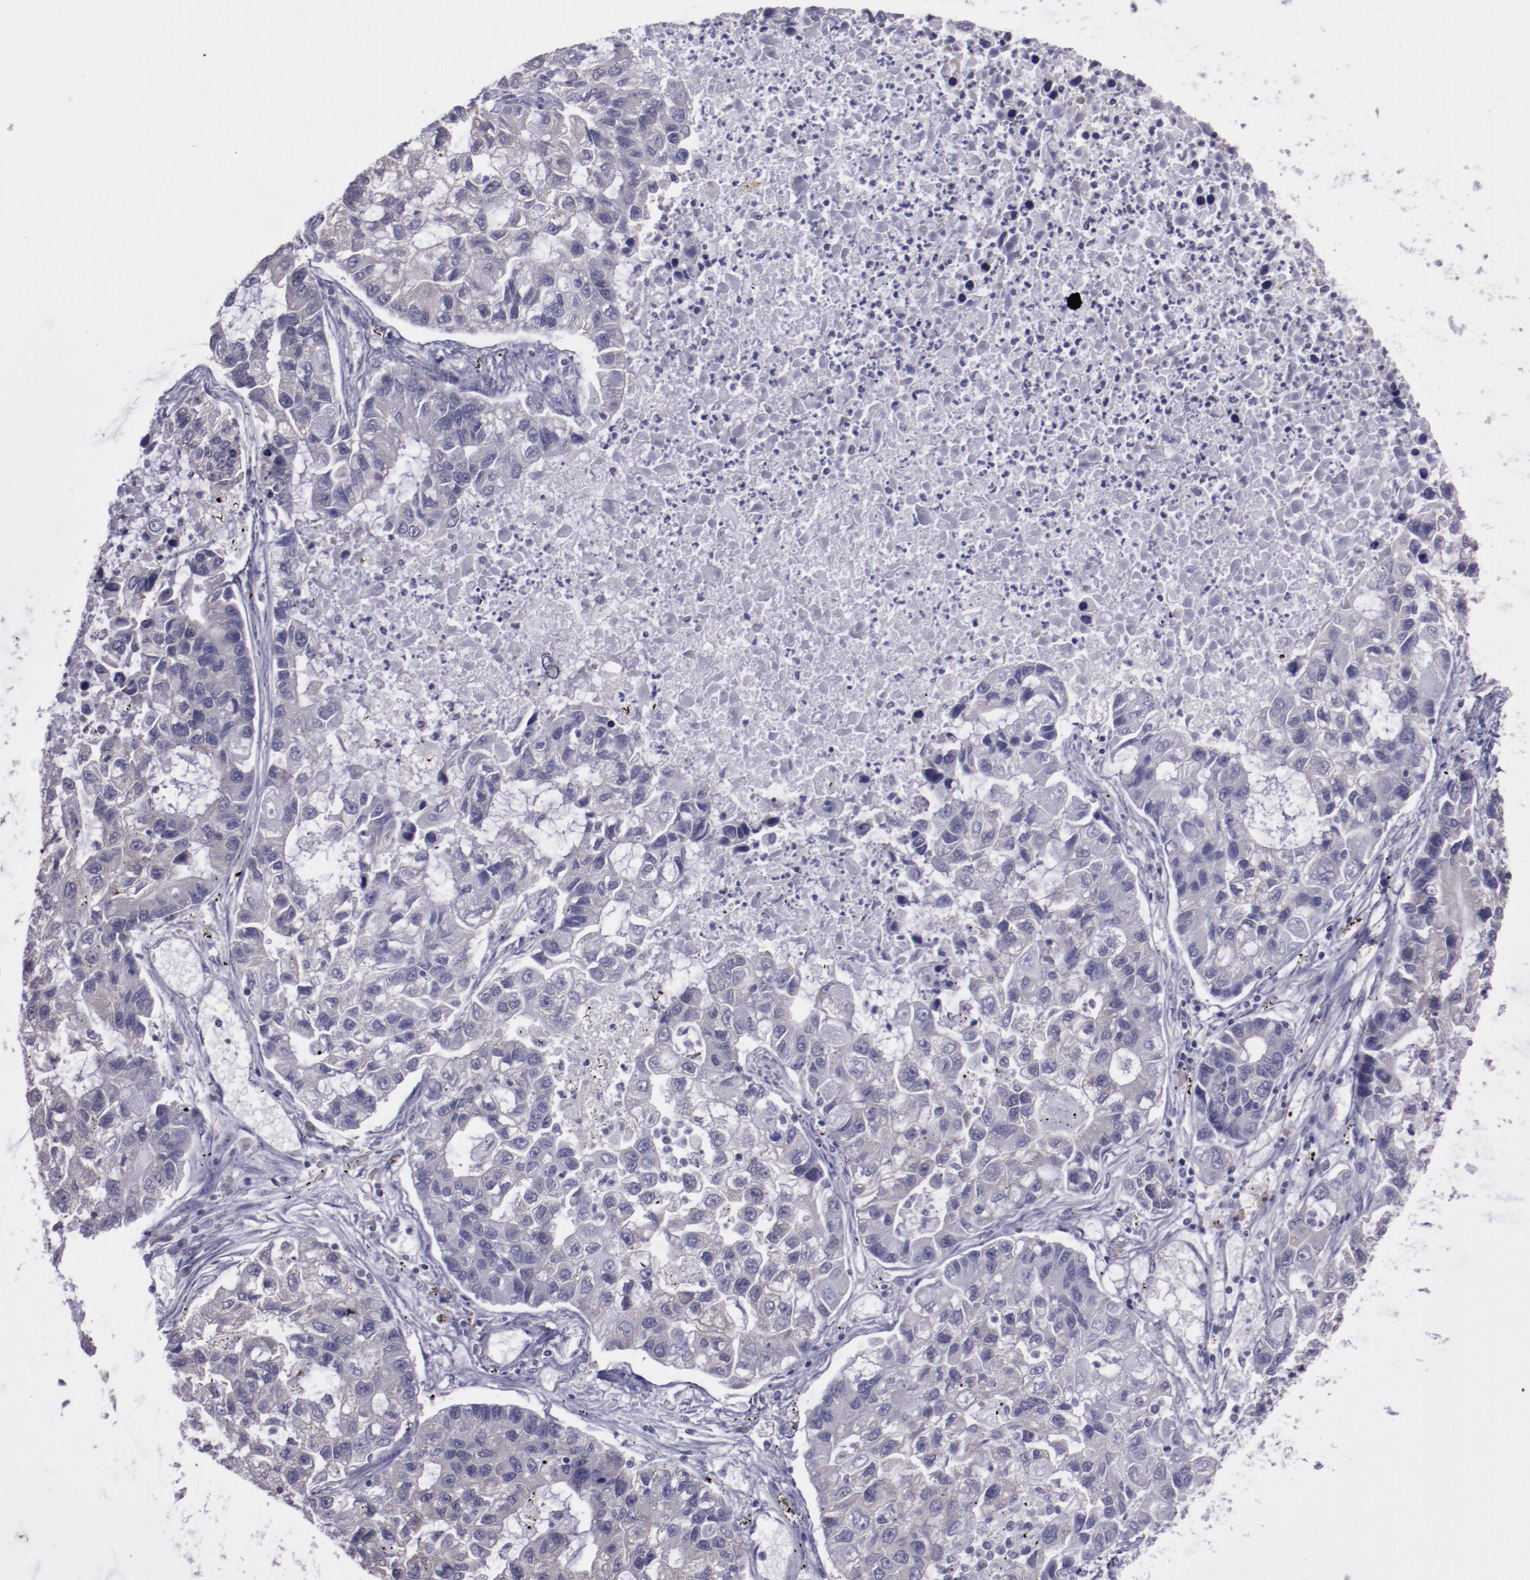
{"staining": {"intensity": "weak", "quantity": "<25%", "location": "cytoplasmic/membranous"}, "tissue": "lung cancer", "cell_type": "Tumor cells", "image_type": "cancer", "snomed": [{"axis": "morphology", "description": "Adenocarcinoma, NOS"}, {"axis": "topography", "description": "Lung"}], "caption": "High power microscopy photomicrograph of an IHC image of lung cancer (adenocarcinoma), revealing no significant expression in tumor cells.", "gene": "ELF1", "patient": {"sex": "female", "age": 51}}